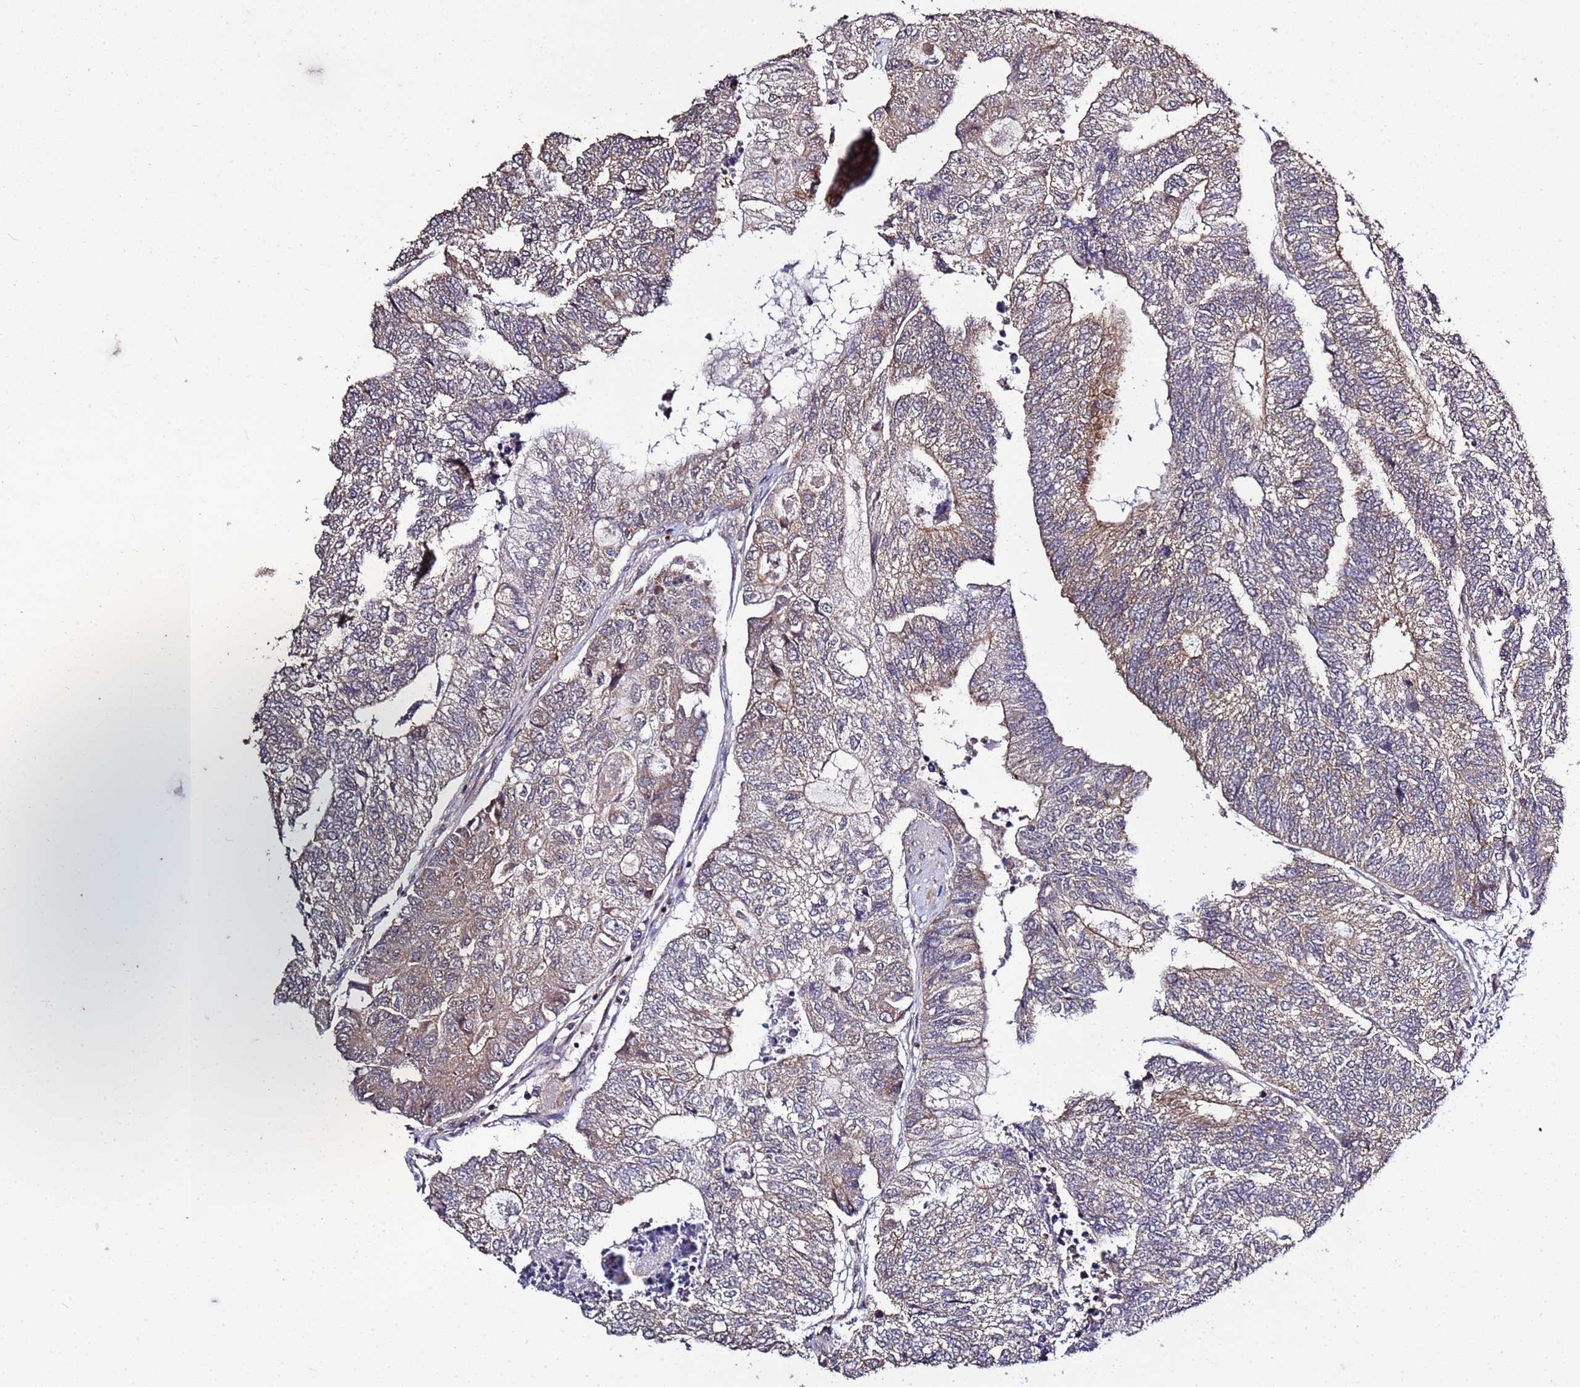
{"staining": {"intensity": "weak", "quantity": ">75%", "location": "cytoplasmic/membranous"}, "tissue": "colorectal cancer", "cell_type": "Tumor cells", "image_type": "cancer", "snomed": [{"axis": "morphology", "description": "Adenocarcinoma, NOS"}, {"axis": "topography", "description": "Colon"}], "caption": "Immunohistochemical staining of human colorectal adenocarcinoma demonstrates low levels of weak cytoplasmic/membranous expression in approximately >75% of tumor cells.", "gene": "P2RX7", "patient": {"sex": "female", "age": 67}}